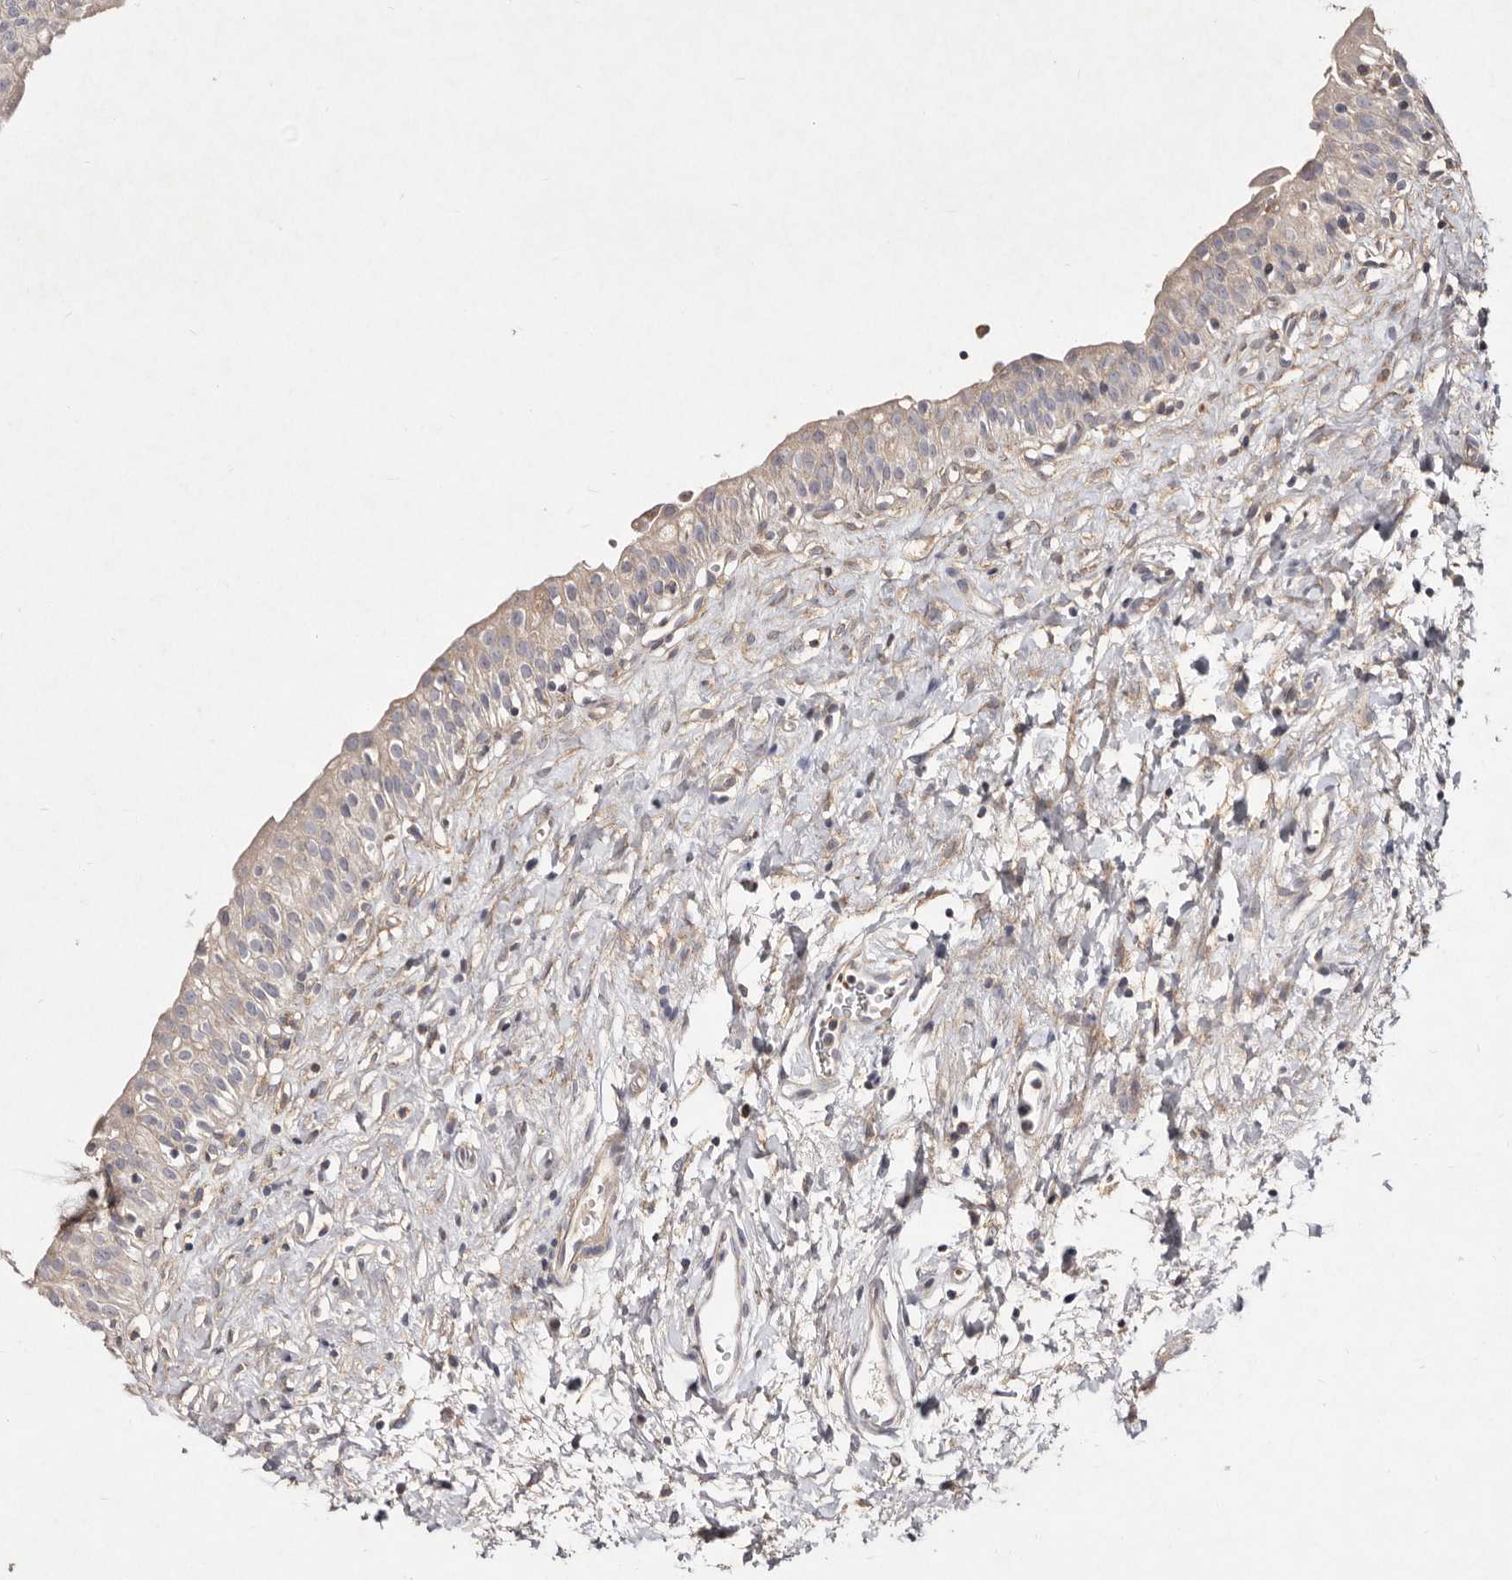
{"staining": {"intensity": "weak", "quantity": "25%-75%", "location": "cytoplasmic/membranous"}, "tissue": "urinary bladder", "cell_type": "Urothelial cells", "image_type": "normal", "snomed": [{"axis": "morphology", "description": "Normal tissue, NOS"}, {"axis": "topography", "description": "Urinary bladder"}], "caption": "A histopathology image of human urinary bladder stained for a protein displays weak cytoplasmic/membranous brown staining in urothelial cells.", "gene": "SLC25A20", "patient": {"sex": "male", "age": 51}}